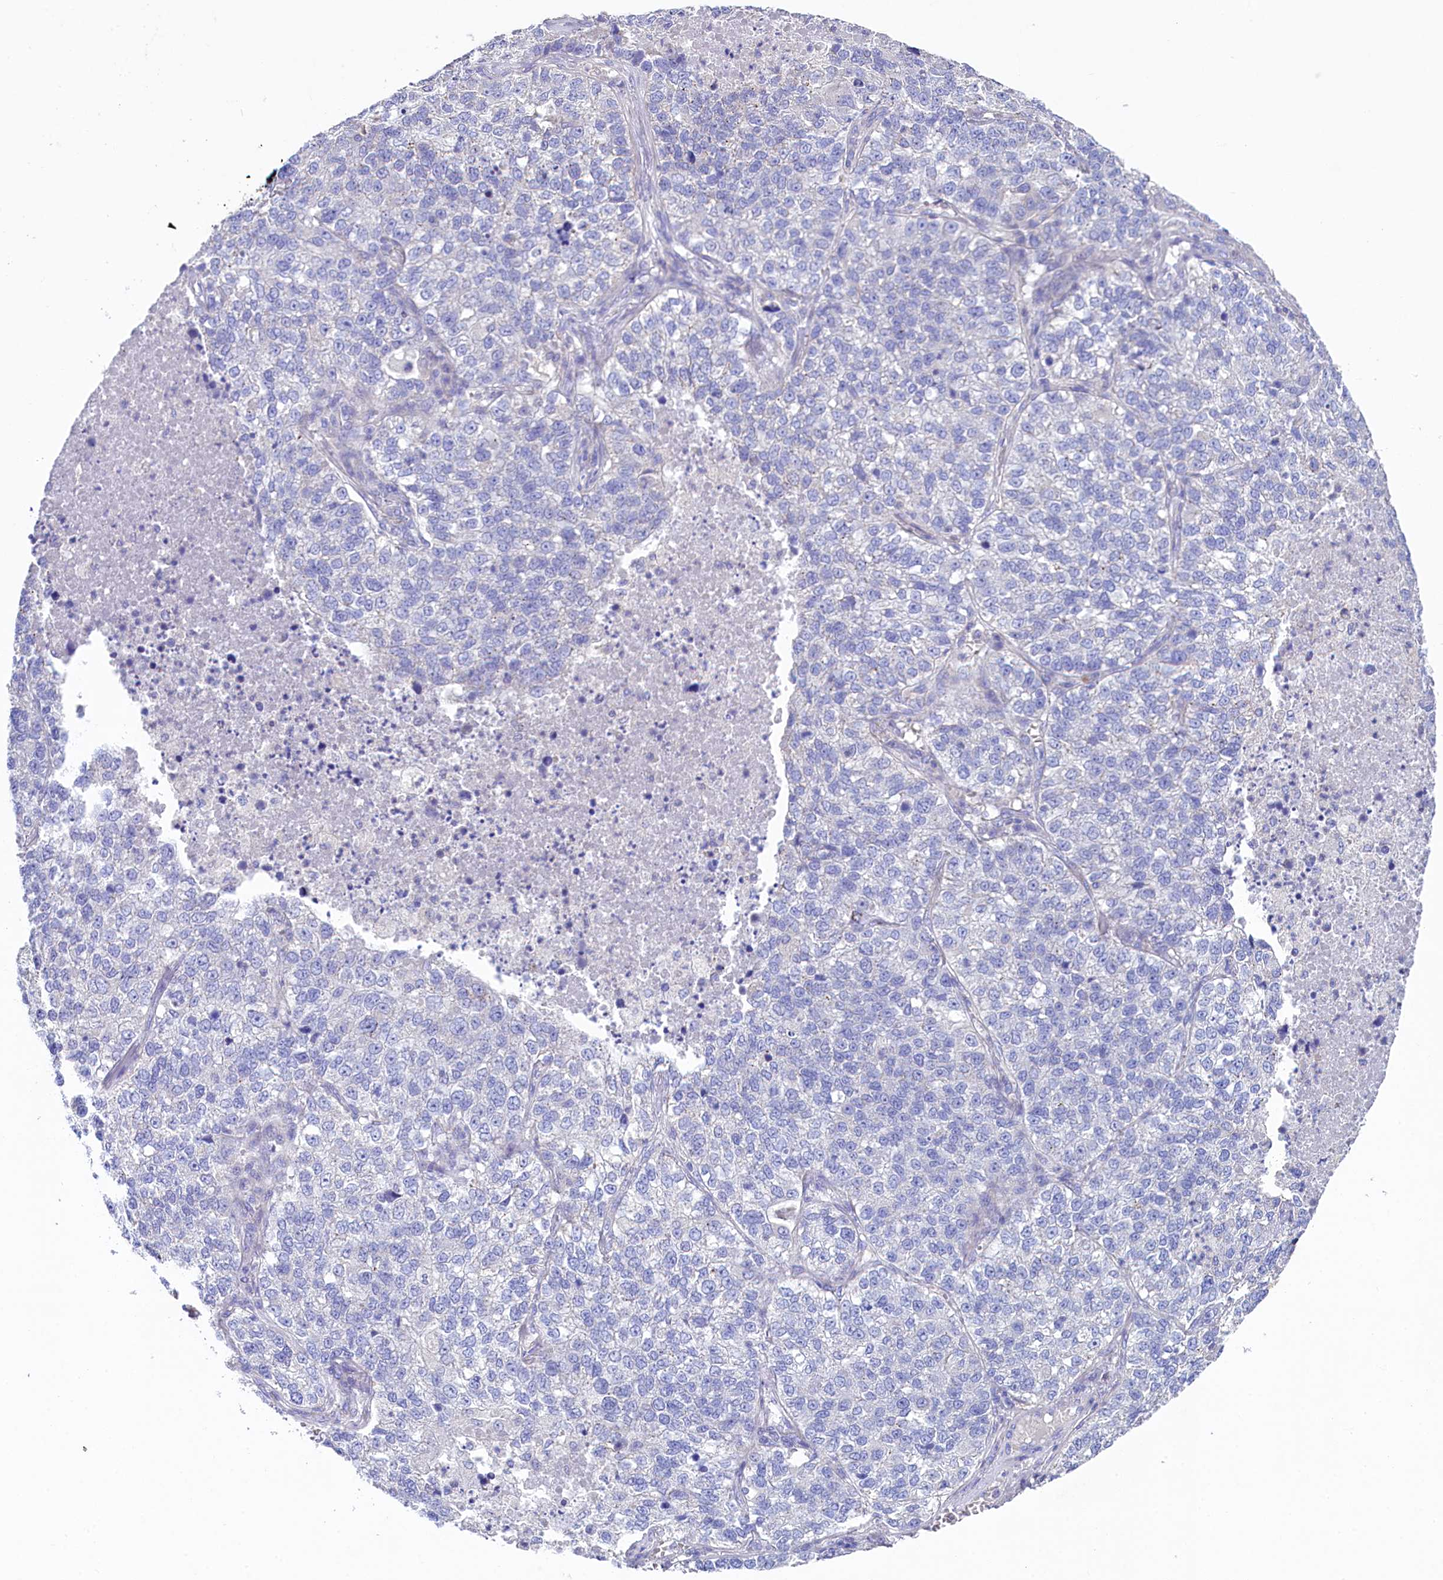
{"staining": {"intensity": "negative", "quantity": "none", "location": "none"}, "tissue": "lung cancer", "cell_type": "Tumor cells", "image_type": "cancer", "snomed": [{"axis": "morphology", "description": "Adenocarcinoma, NOS"}, {"axis": "topography", "description": "Lung"}], "caption": "Tumor cells show no significant protein positivity in lung cancer (adenocarcinoma).", "gene": "VPS26B", "patient": {"sex": "male", "age": 49}}